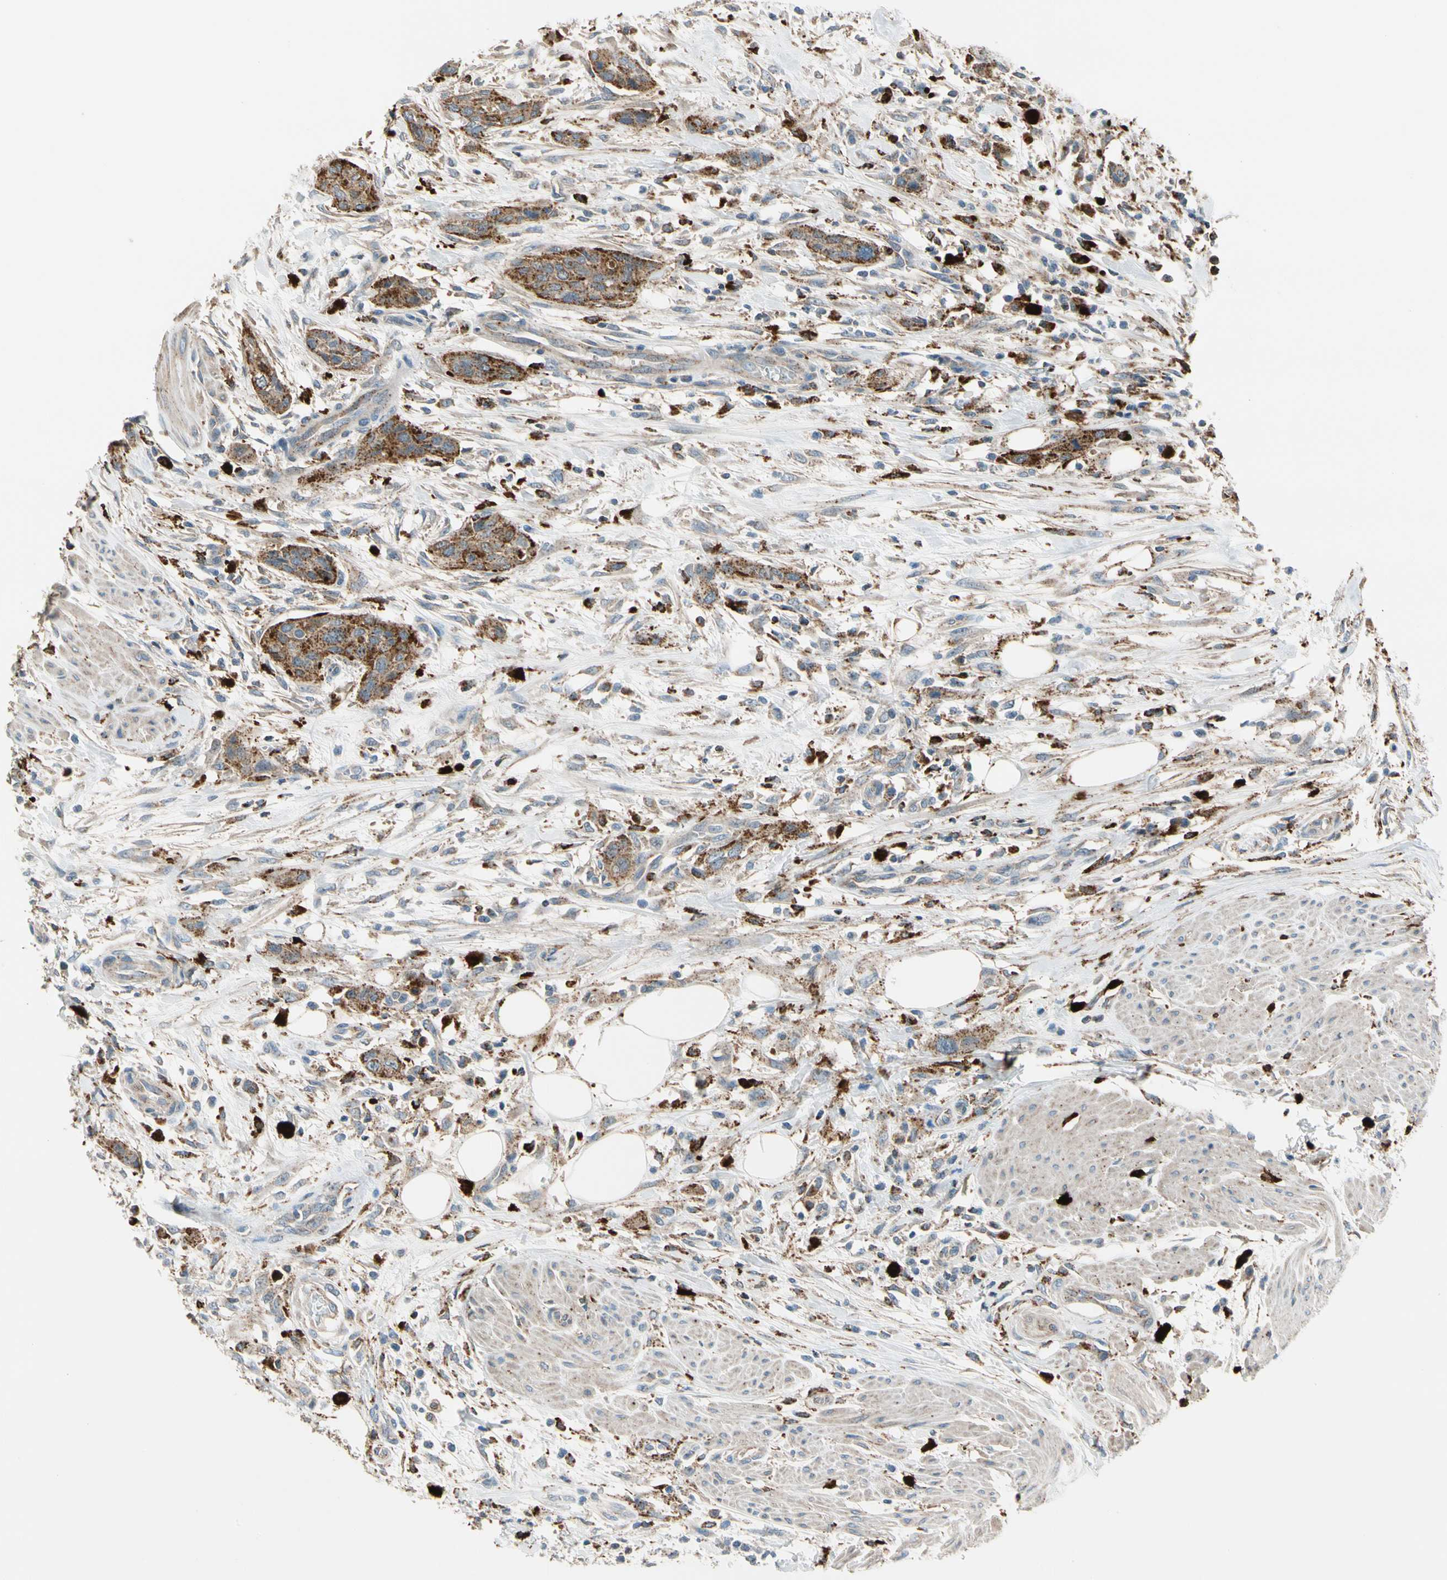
{"staining": {"intensity": "strong", "quantity": ">75%", "location": "cytoplasmic/membranous"}, "tissue": "urothelial cancer", "cell_type": "Tumor cells", "image_type": "cancer", "snomed": [{"axis": "morphology", "description": "Urothelial carcinoma, High grade"}, {"axis": "topography", "description": "Urinary bladder"}], "caption": "There is high levels of strong cytoplasmic/membranous expression in tumor cells of high-grade urothelial carcinoma, as demonstrated by immunohistochemical staining (brown color).", "gene": "GM2A", "patient": {"sex": "male", "age": 35}}